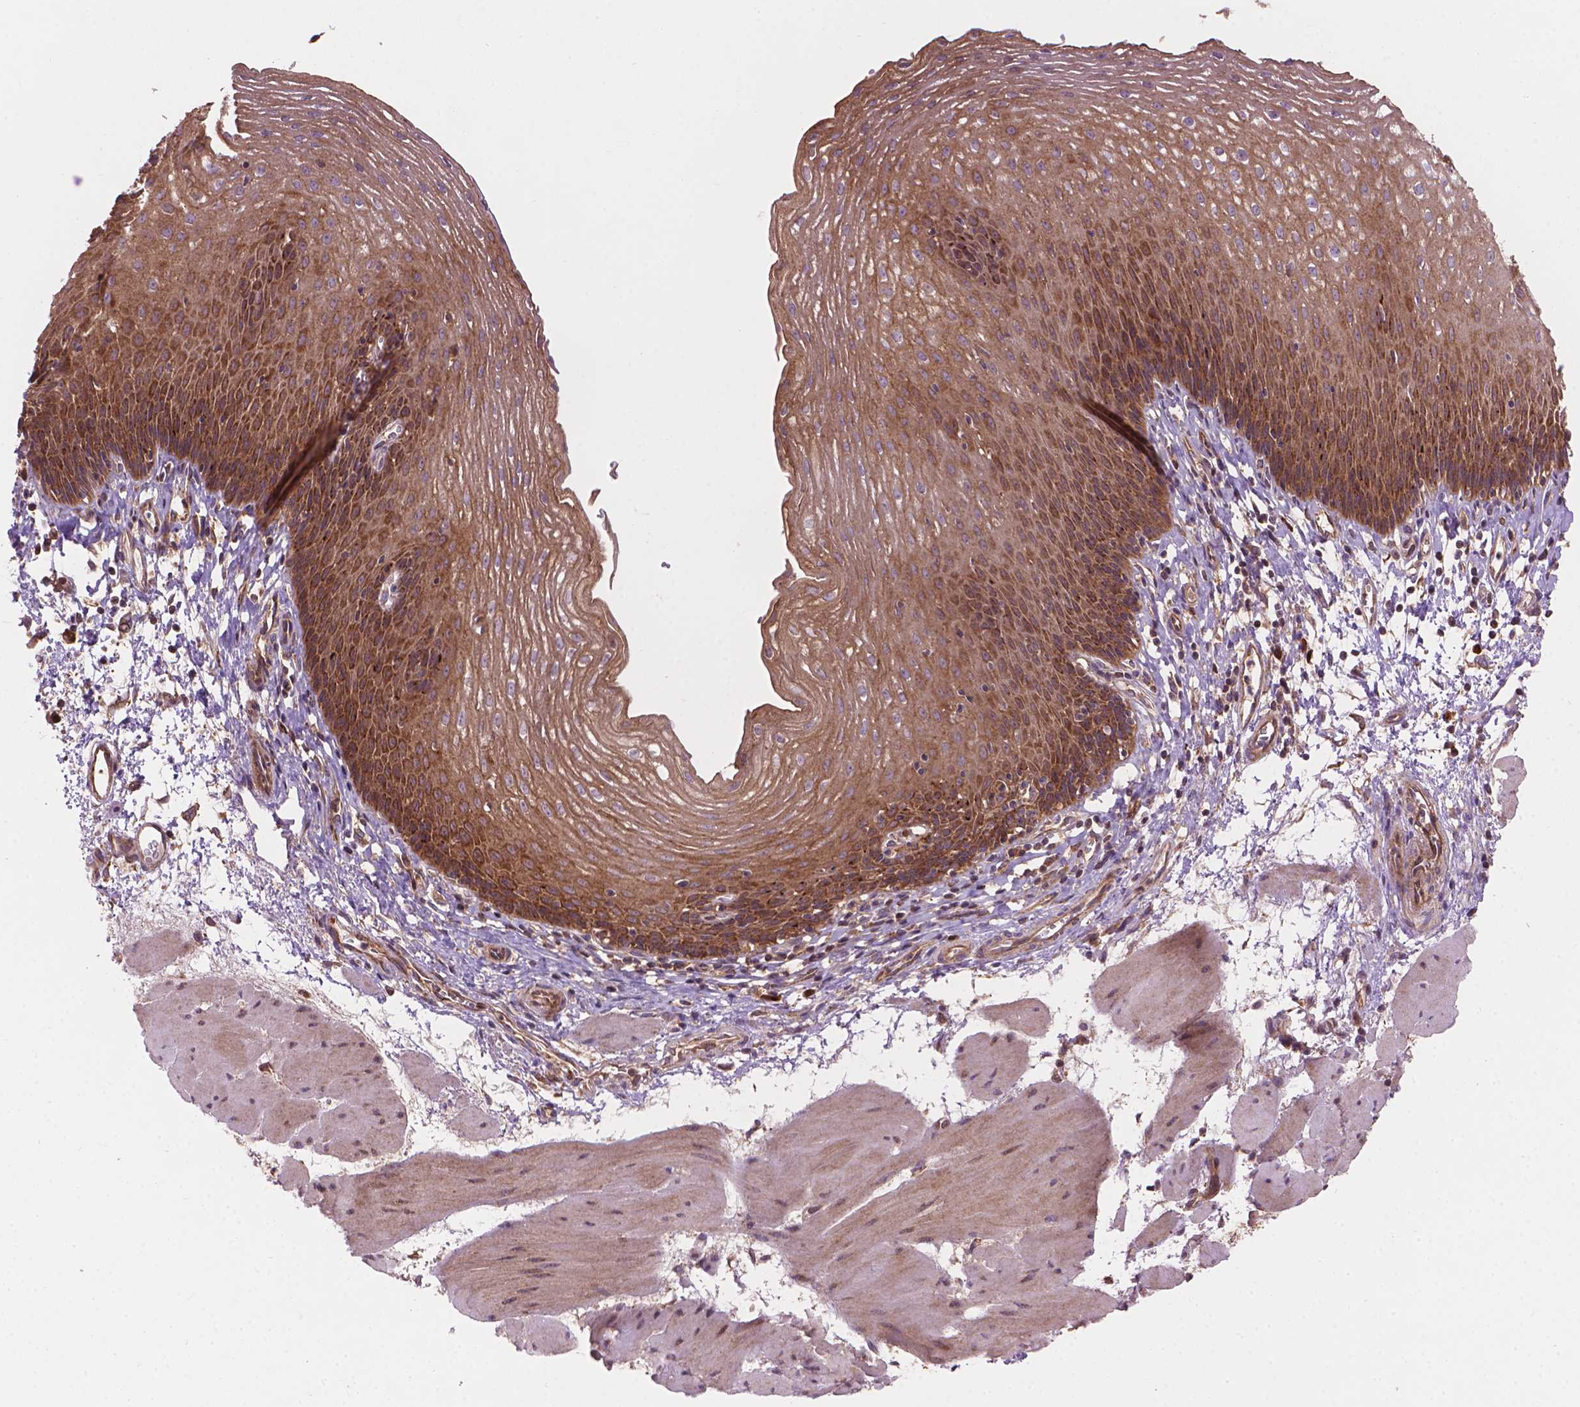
{"staining": {"intensity": "moderate", "quantity": ">75%", "location": "cytoplasmic/membranous"}, "tissue": "esophagus", "cell_type": "Squamous epithelial cells", "image_type": "normal", "snomed": [{"axis": "morphology", "description": "Normal tissue, NOS"}, {"axis": "topography", "description": "Esophagus"}], "caption": "Immunohistochemical staining of unremarkable human esophagus reveals medium levels of moderate cytoplasmic/membranous staining in about >75% of squamous epithelial cells. Using DAB (3,3'-diaminobenzidine) (brown) and hematoxylin (blue) stains, captured at high magnification using brightfield microscopy.", "gene": "VARS2", "patient": {"sex": "female", "age": 64}}